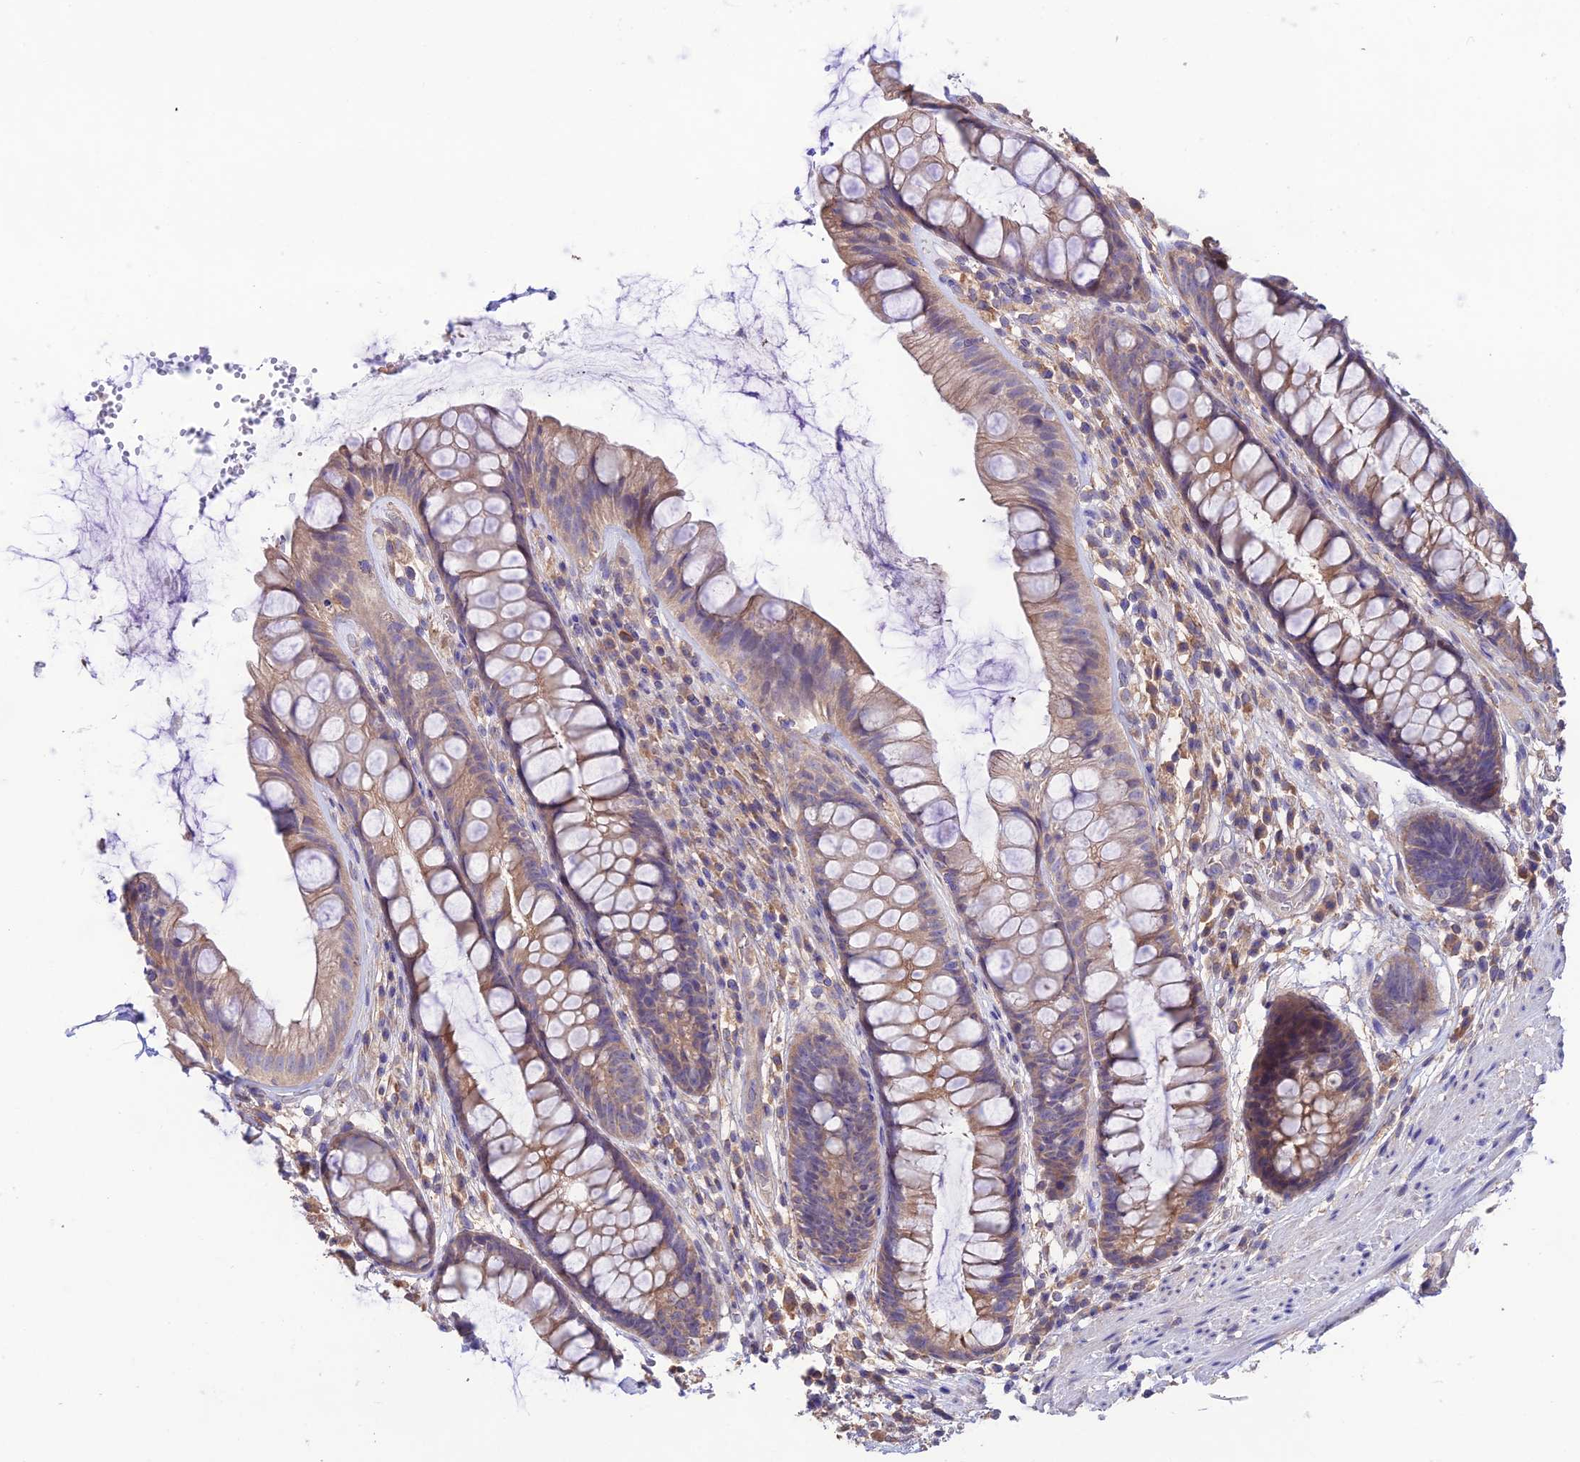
{"staining": {"intensity": "weak", "quantity": ">75%", "location": "cytoplasmic/membranous"}, "tissue": "rectum", "cell_type": "Glandular cells", "image_type": "normal", "snomed": [{"axis": "morphology", "description": "Normal tissue, NOS"}, {"axis": "topography", "description": "Rectum"}], "caption": "A photomicrograph of human rectum stained for a protein displays weak cytoplasmic/membranous brown staining in glandular cells.", "gene": "BRME1", "patient": {"sex": "male", "age": 74}}